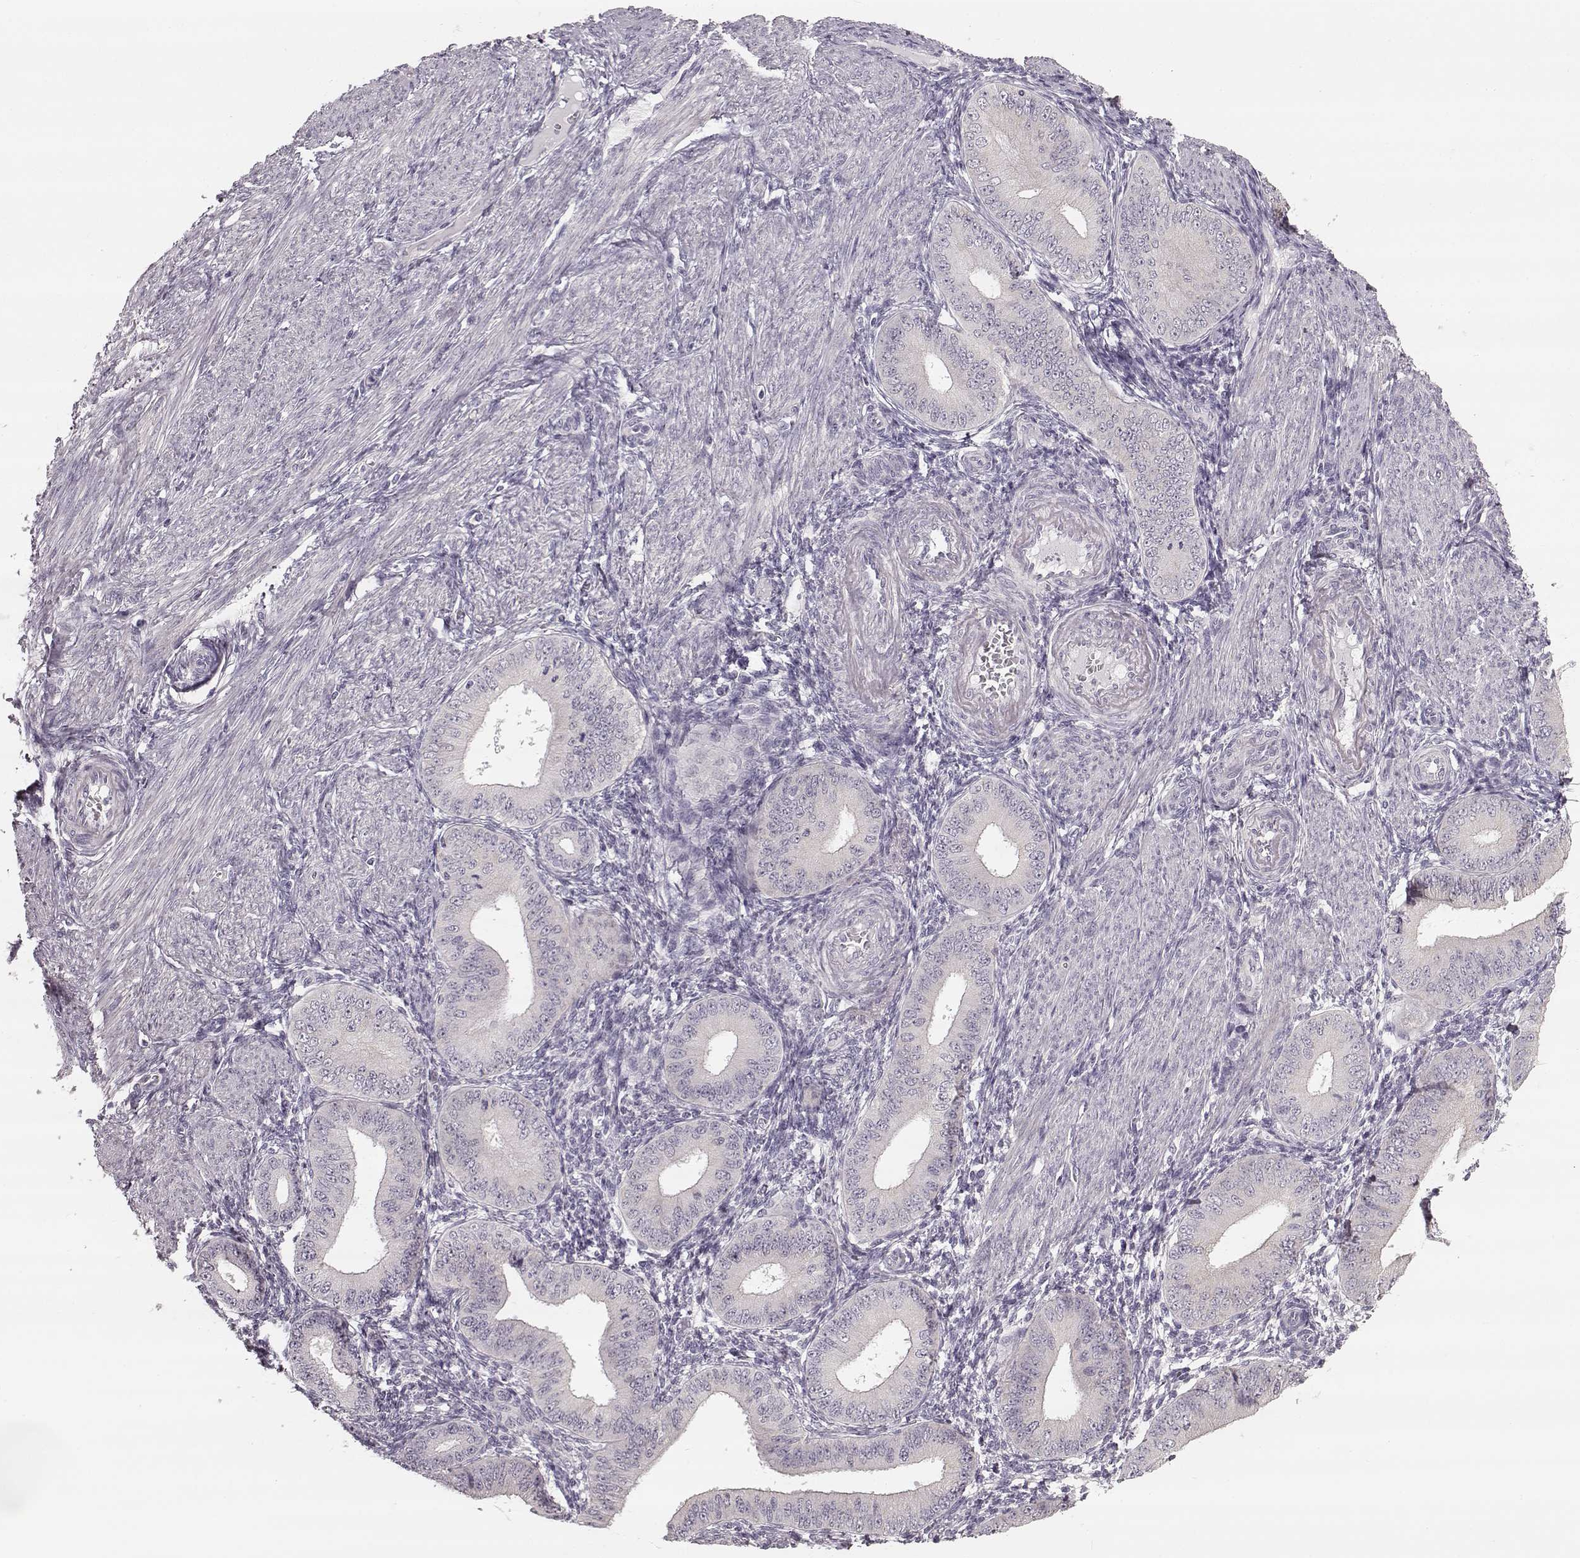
{"staining": {"intensity": "negative", "quantity": "none", "location": "none"}, "tissue": "endometrium", "cell_type": "Cells in endometrial stroma", "image_type": "normal", "snomed": [{"axis": "morphology", "description": "Normal tissue, NOS"}, {"axis": "topography", "description": "Endometrium"}], "caption": "A micrograph of human endometrium is negative for staining in cells in endometrial stroma. The staining is performed using DAB brown chromogen with nuclei counter-stained in using hematoxylin.", "gene": "MAP6D1", "patient": {"sex": "female", "age": 39}}